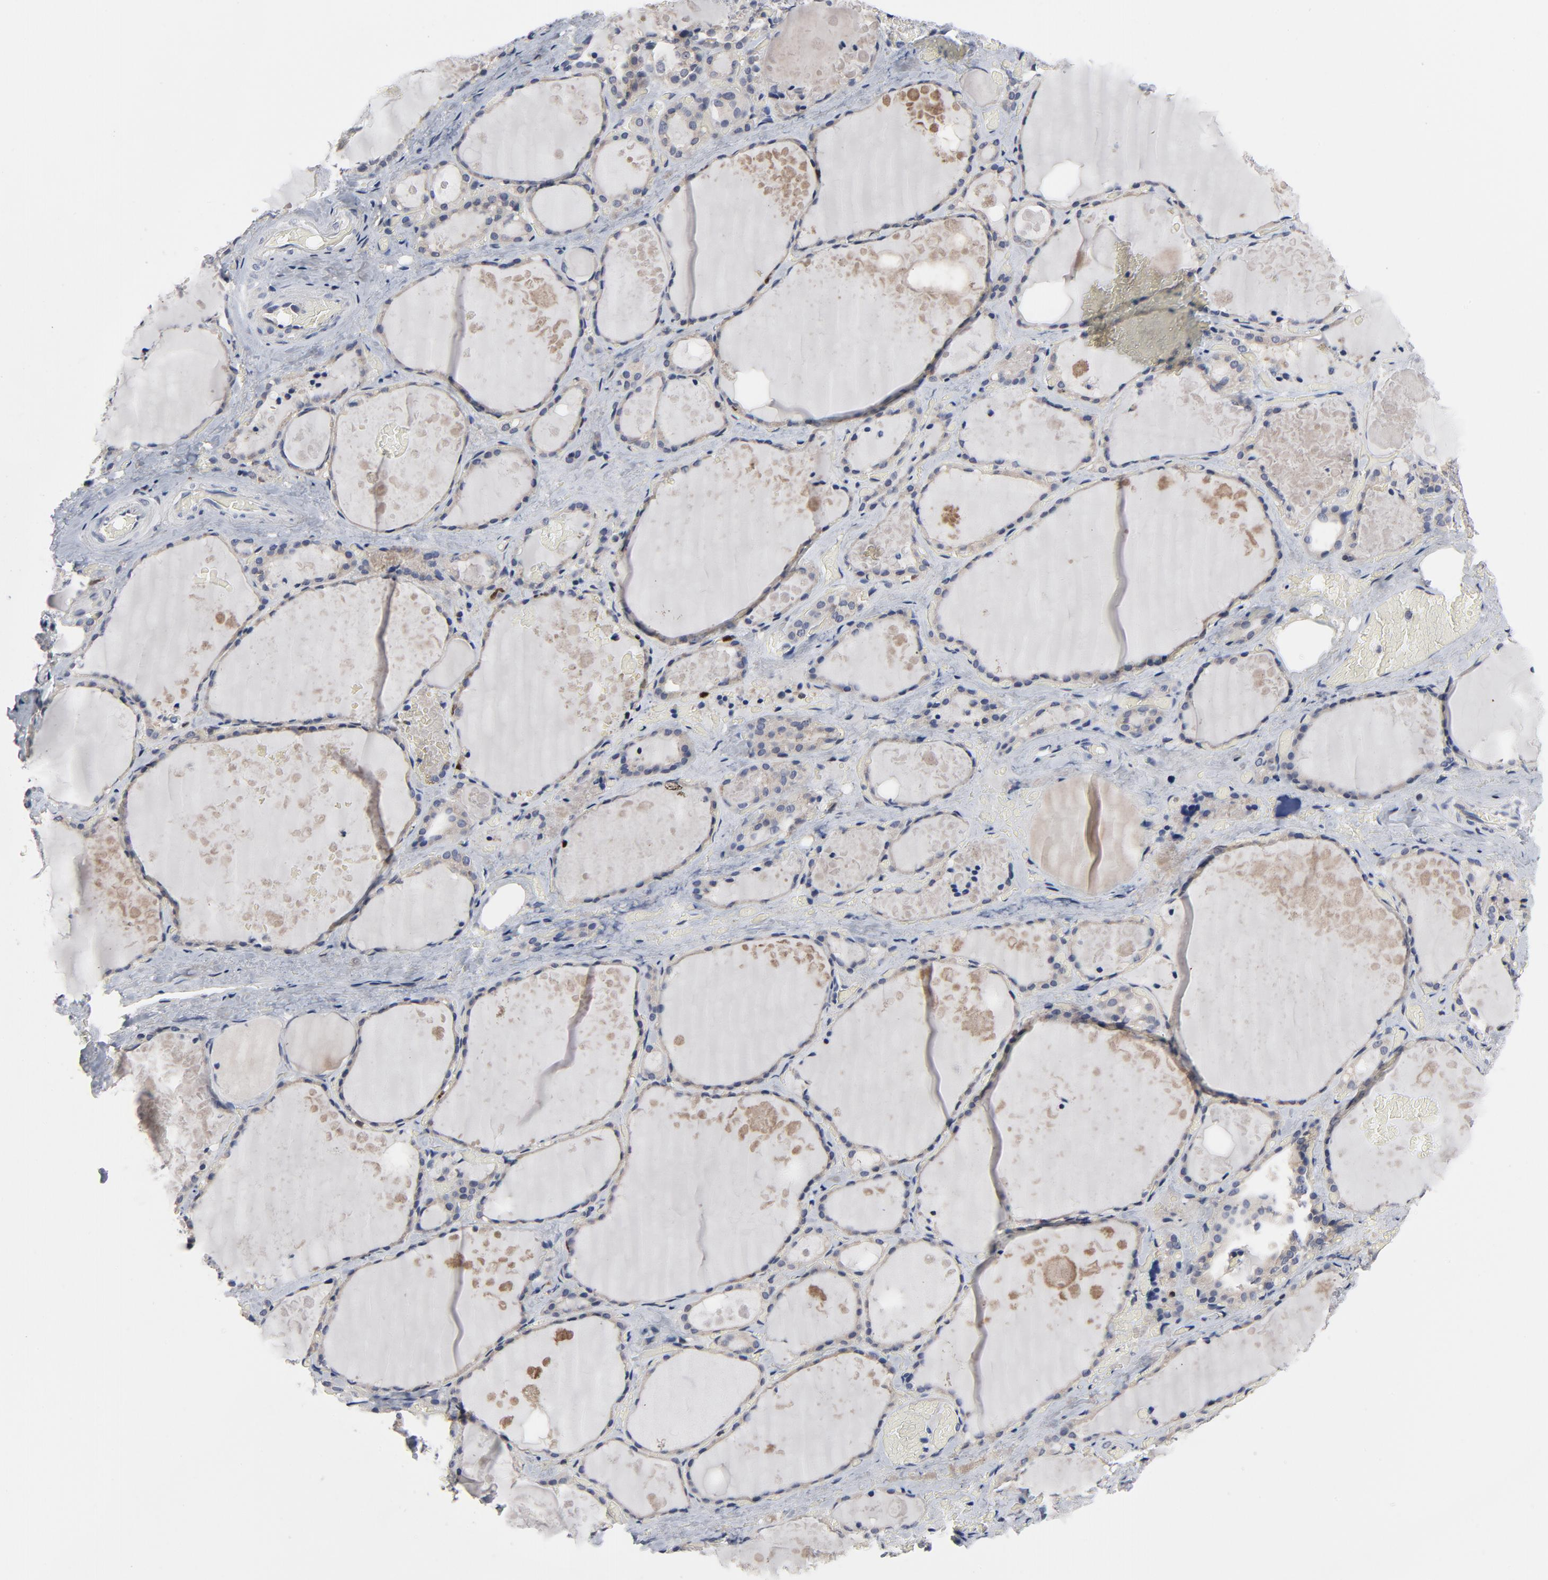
{"staining": {"intensity": "weak", "quantity": "25%-75%", "location": "cytoplasmic/membranous"}, "tissue": "thyroid gland", "cell_type": "Glandular cells", "image_type": "normal", "snomed": [{"axis": "morphology", "description": "Normal tissue, NOS"}, {"axis": "topography", "description": "Thyroid gland"}], "caption": "A high-resolution micrograph shows immunohistochemistry staining of benign thyroid gland, which demonstrates weak cytoplasmic/membranous staining in about 25%-75% of glandular cells.", "gene": "NFKB1", "patient": {"sex": "male", "age": 61}}